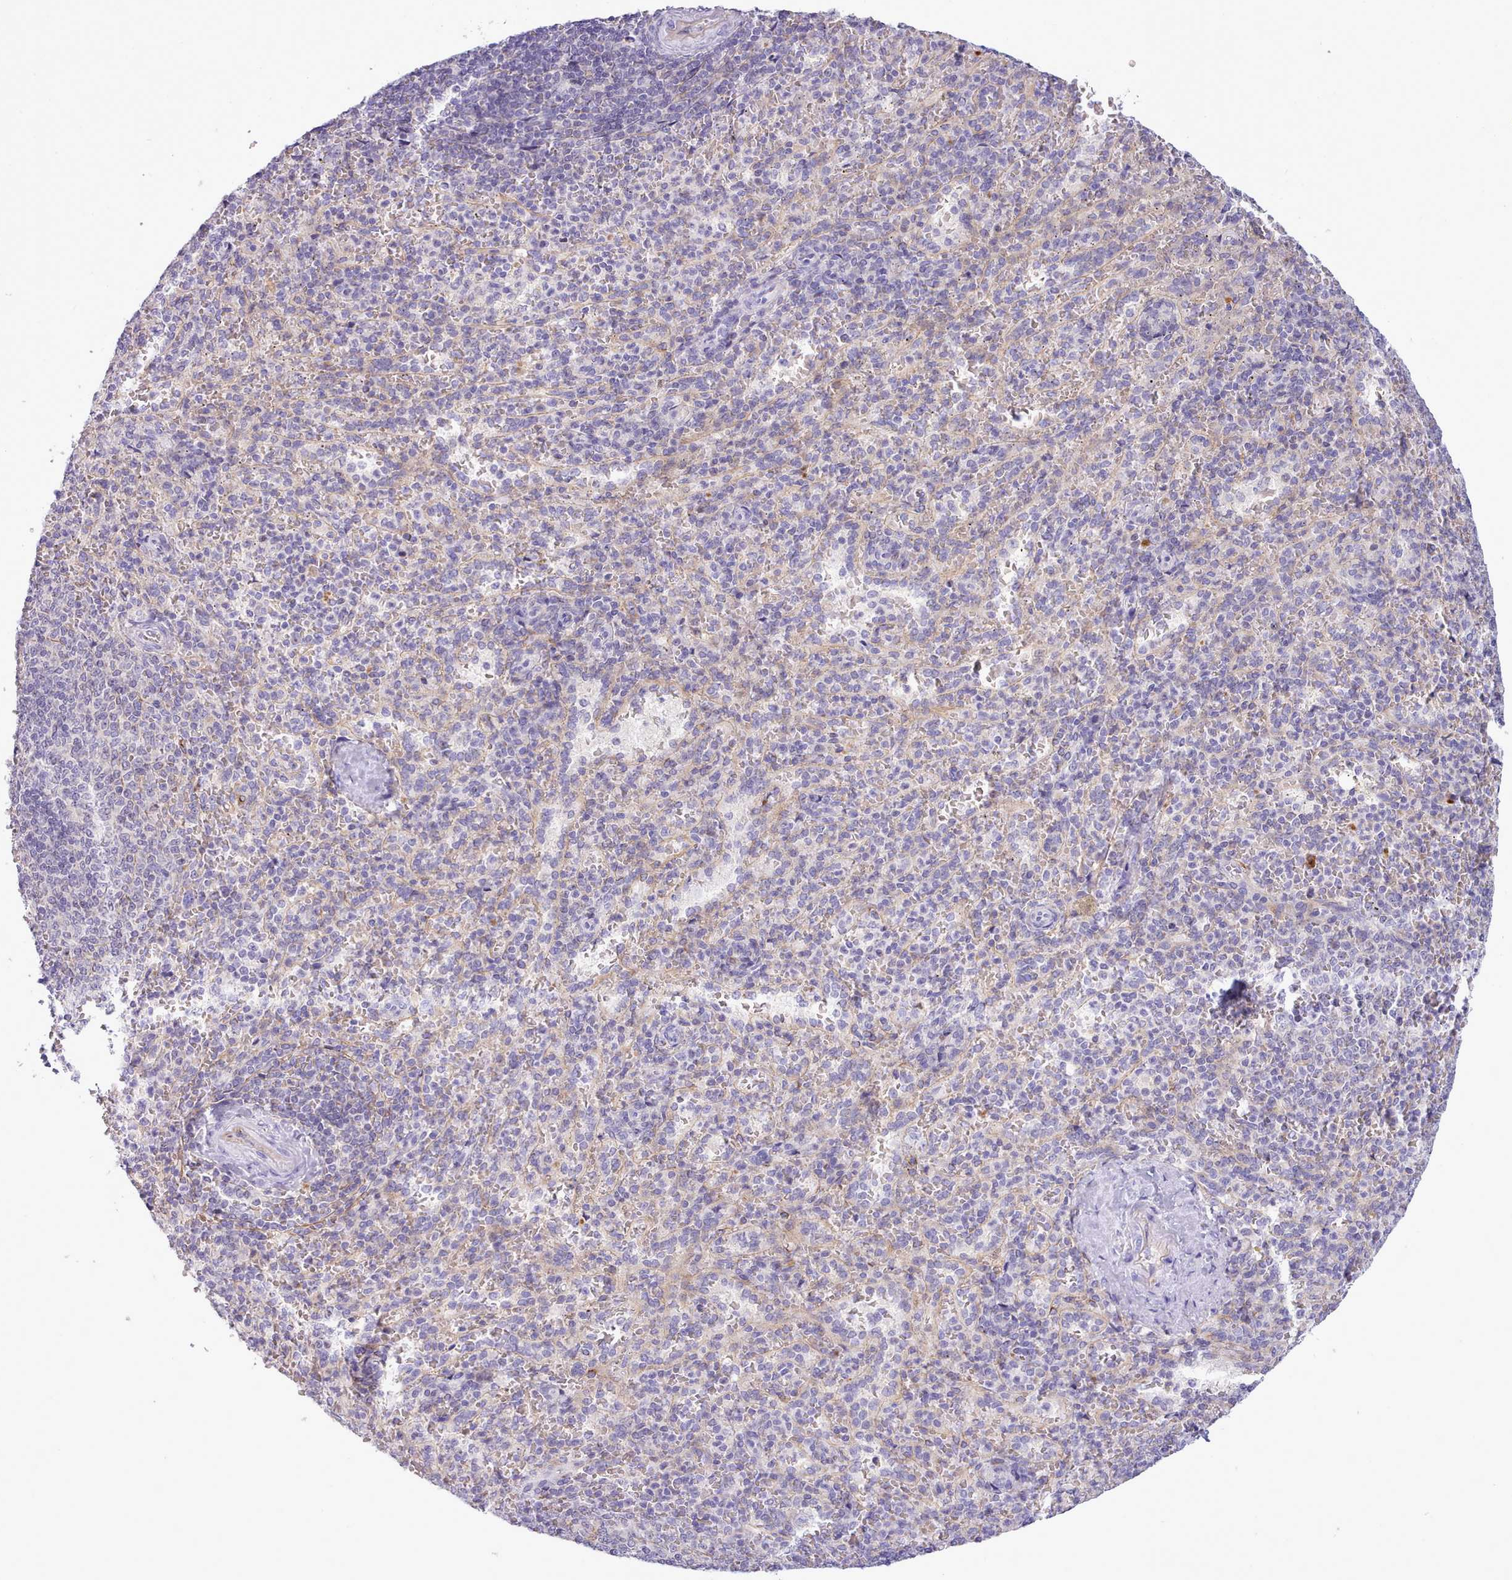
{"staining": {"intensity": "negative", "quantity": "none", "location": "none"}, "tissue": "spleen", "cell_type": "Cells in red pulp", "image_type": "normal", "snomed": [{"axis": "morphology", "description": "Normal tissue, NOS"}, {"axis": "topography", "description": "Spleen"}], "caption": "Immunohistochemistry (IHC) histopathology image of benign human spleen stained for a protein (brown), which reveals no staining in cells in red pulp. (Brightfield microscopy of DAB (3,3'-diaminobenzidine) IHC at high magnification).", "gene": "CYP2A13", "patient": {"sex": "female", "age": 21}}